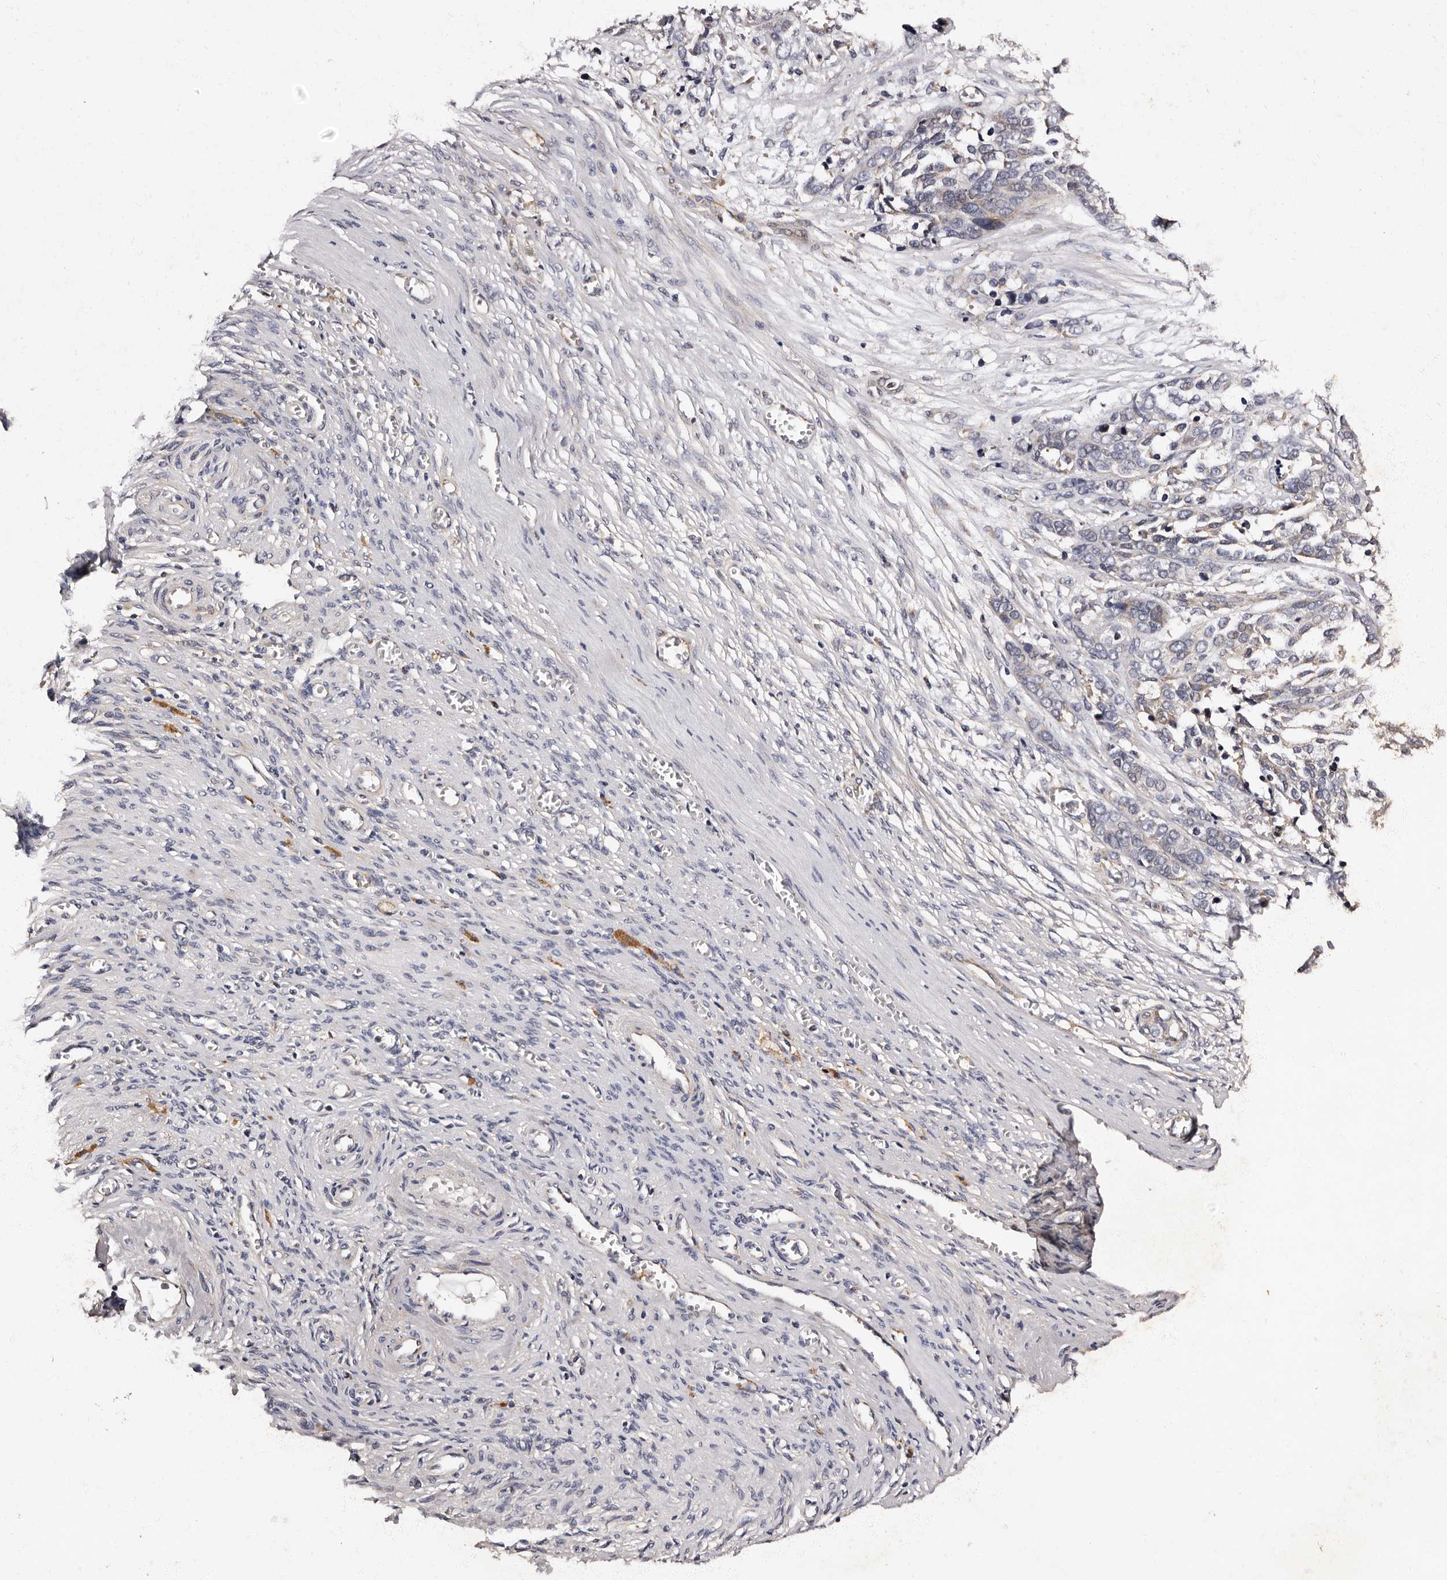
{"staining": {"intensity": "negative", "quantity": "none", "location": "none"}, "tissue": "ovarian cancer", "cell_type": "Tumor cells", "image_type": "cancer", "snomed": [{"axis": "morphology", "description": "Cystadenocarcinoma, serous, NOS"}, {"axis": "topography", "description": "Ovary"}], "caption": "Serous cystadenocarcinoma (ovarian) was stained to show a protein in brown. There is no significant positivity in tumor cells. Nuclei are stained in blue.", "gene": "ADCK5", "patient": {"sex": "female", "age": 44}}